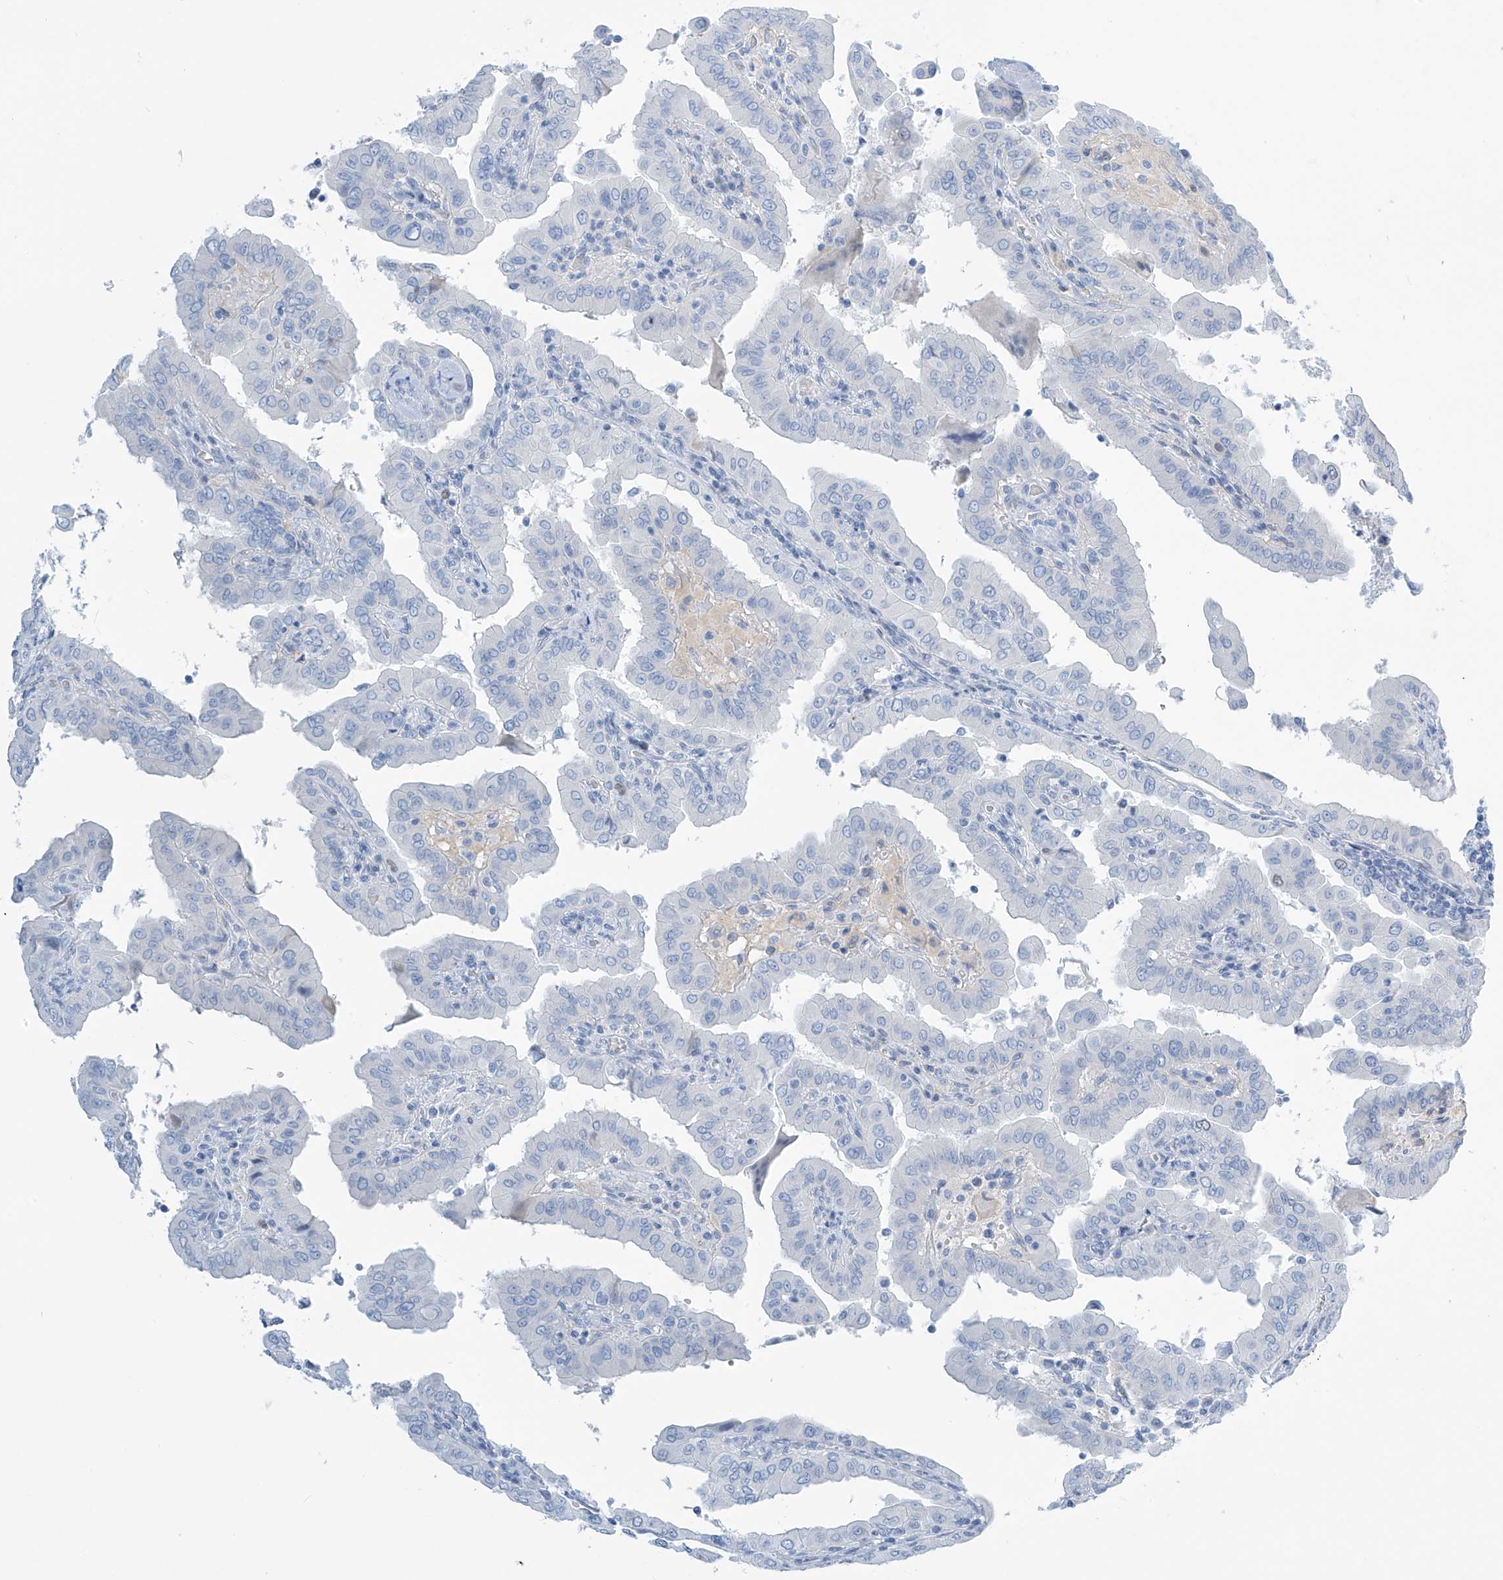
{"staining": {"intensity": "negative", "quantity": "none", "location": "none"}, "tissue": "thyroid cancer", "cell_type": "Tumor cells", "image_type": "cancer", "snomed": [{"axis": "morphology", "description": "Papillary adenocarcinoma, NOS"}, {"axis": "topography", "description": "Thyroid gland"}], "caption": "IHC photomicrograph of neoplastic tissue: papillary adenocarcinoma (thyroid) stained with DAB shows no significant protein staining in tumor cells.", "gene": "SGO2", "patient": {"sex": "male", "age": 33}}